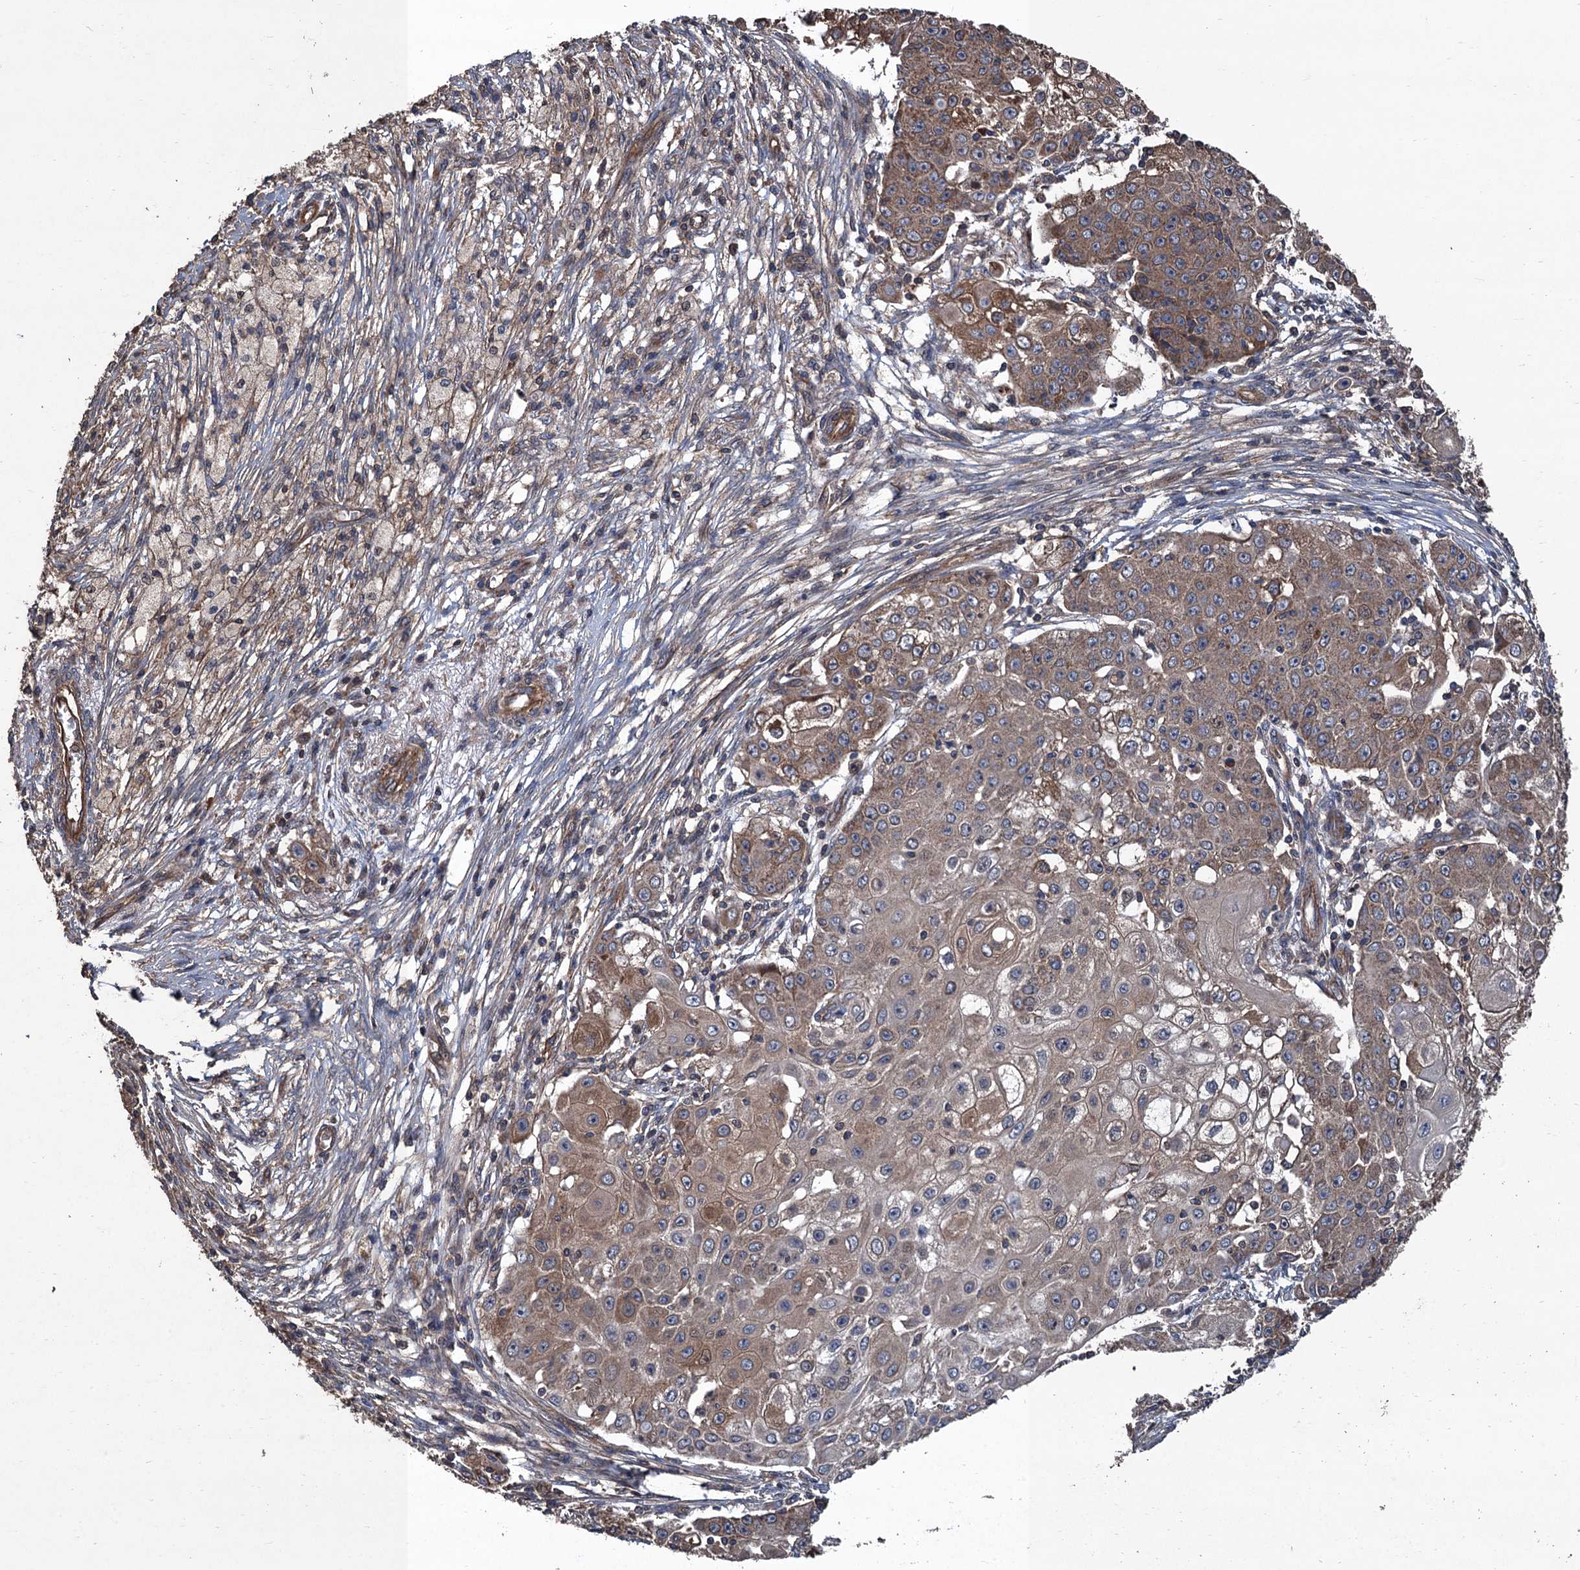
{"staining": {"intensity": "moderate", "quantity": "25%-75%", "location": "cytoplasmic/membranous"}, "tissue": "ovarian cancer", "cell_type": "Tumor cells", "image_type": "cancer", "snomed": [{"axis": "morphology", "description": "Carcinoma, endometroid"}, {"axis": "topography", "description": "Ovary"}], "caption": "Immunohistochemical staining of human ovarian cancer displays medium levels of moderate cytoplasmic/membranous protein positivity in approximately 25%-75% of tumor cells.", "gene": "PPP4R1", "patient": {"sex": "female", "age": 42}}